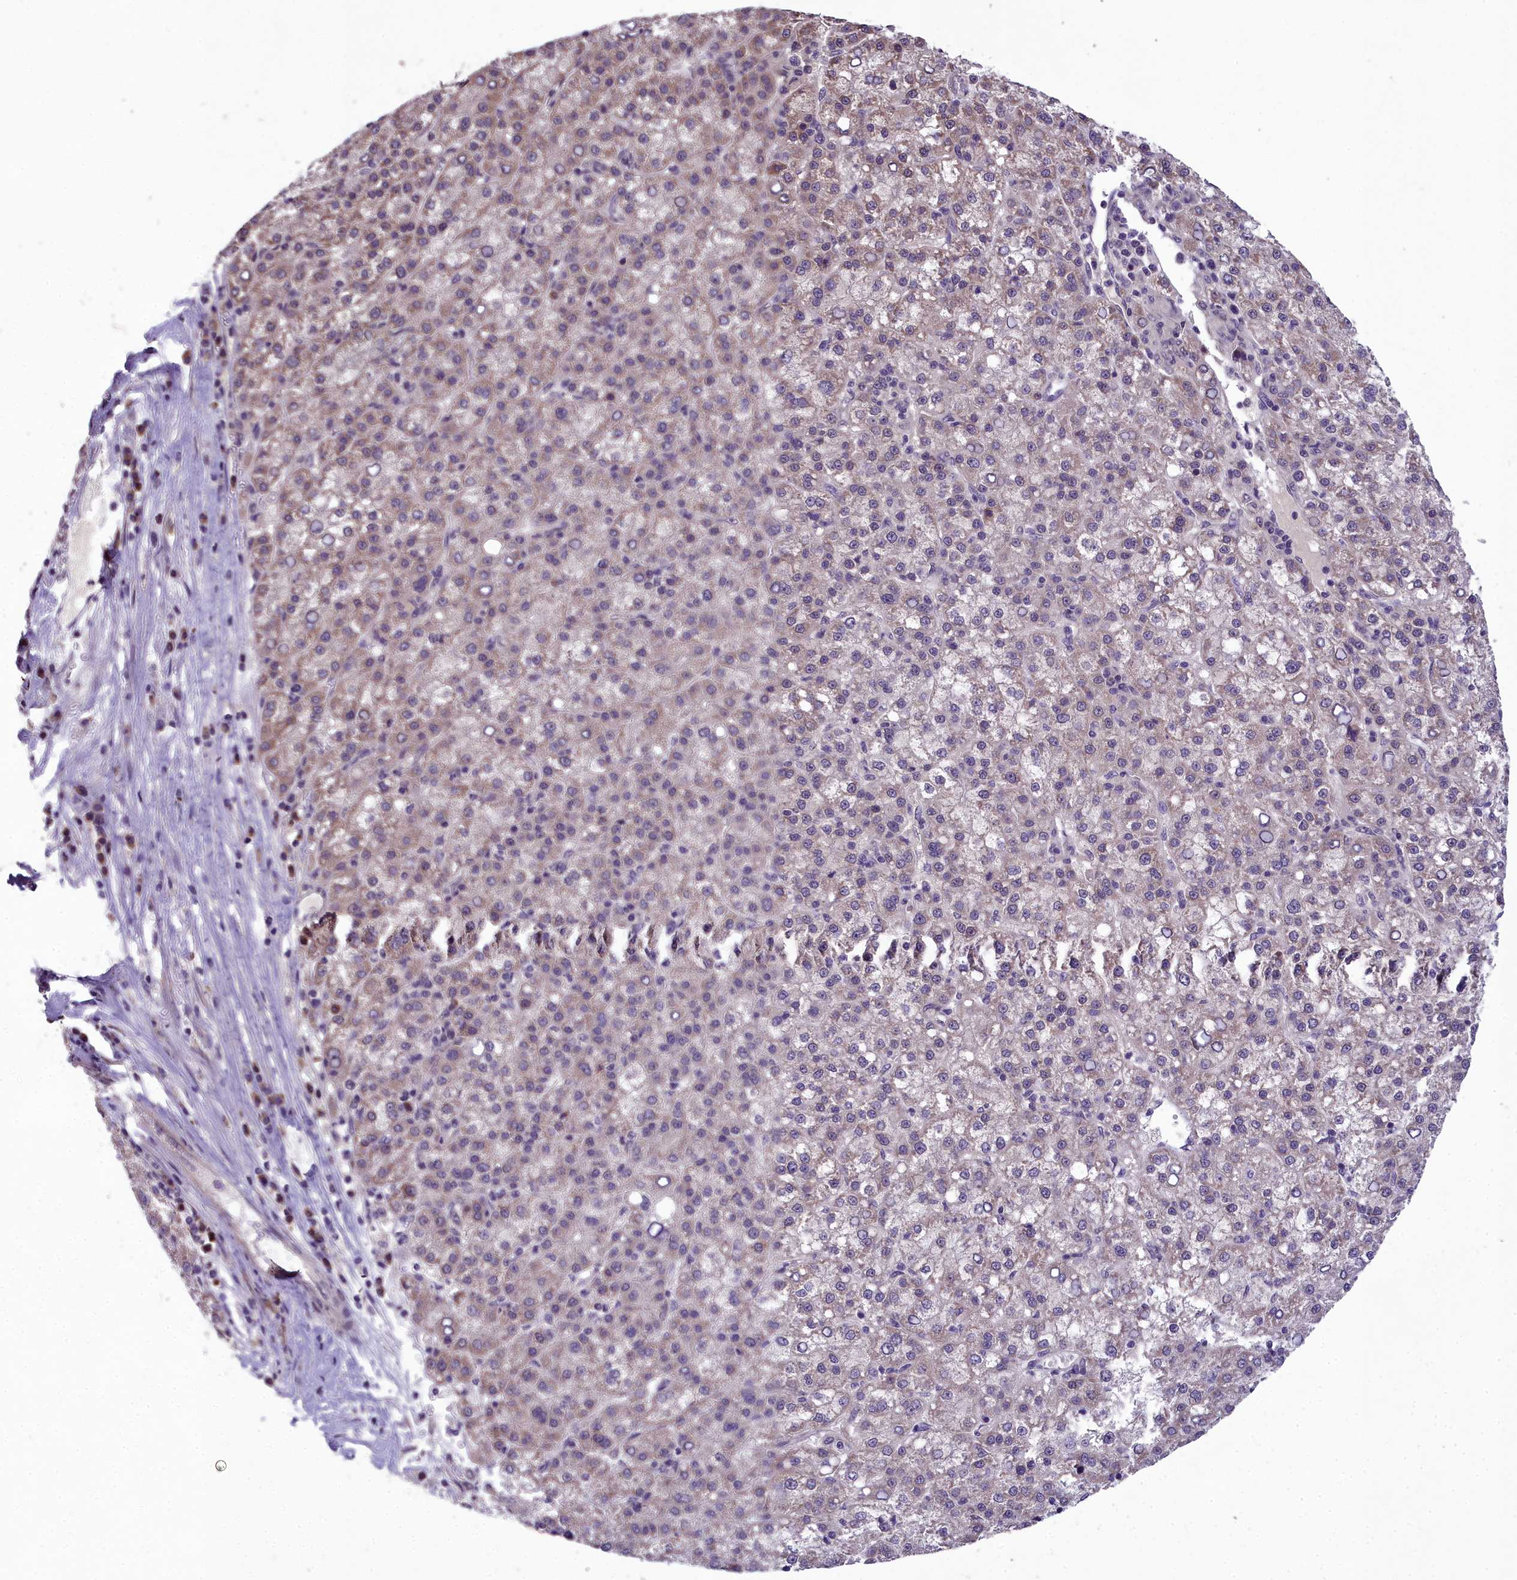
{"staining": {"intensity": "weak", "quantity": "25%-75%", "location": "cytoplasmic/membranous"}, "tissue": "liver cancer", "cell_type": "Tumor cells", "image_type": "cancer", "snomed": [{"axis": "morphology", "description": "Carcinoma, Hepatocellular, NOS"}, {"axis": "topography", "description": "Liver"}], "caption": "Tumor cells show low levels of weak cytoplasmic/membranous positivity in about 25%-75% of cells in liver cancer (hepatocellular carcinoma).", "gene": "ZNF333", "patient": {"sex": "female", "age": 58}}